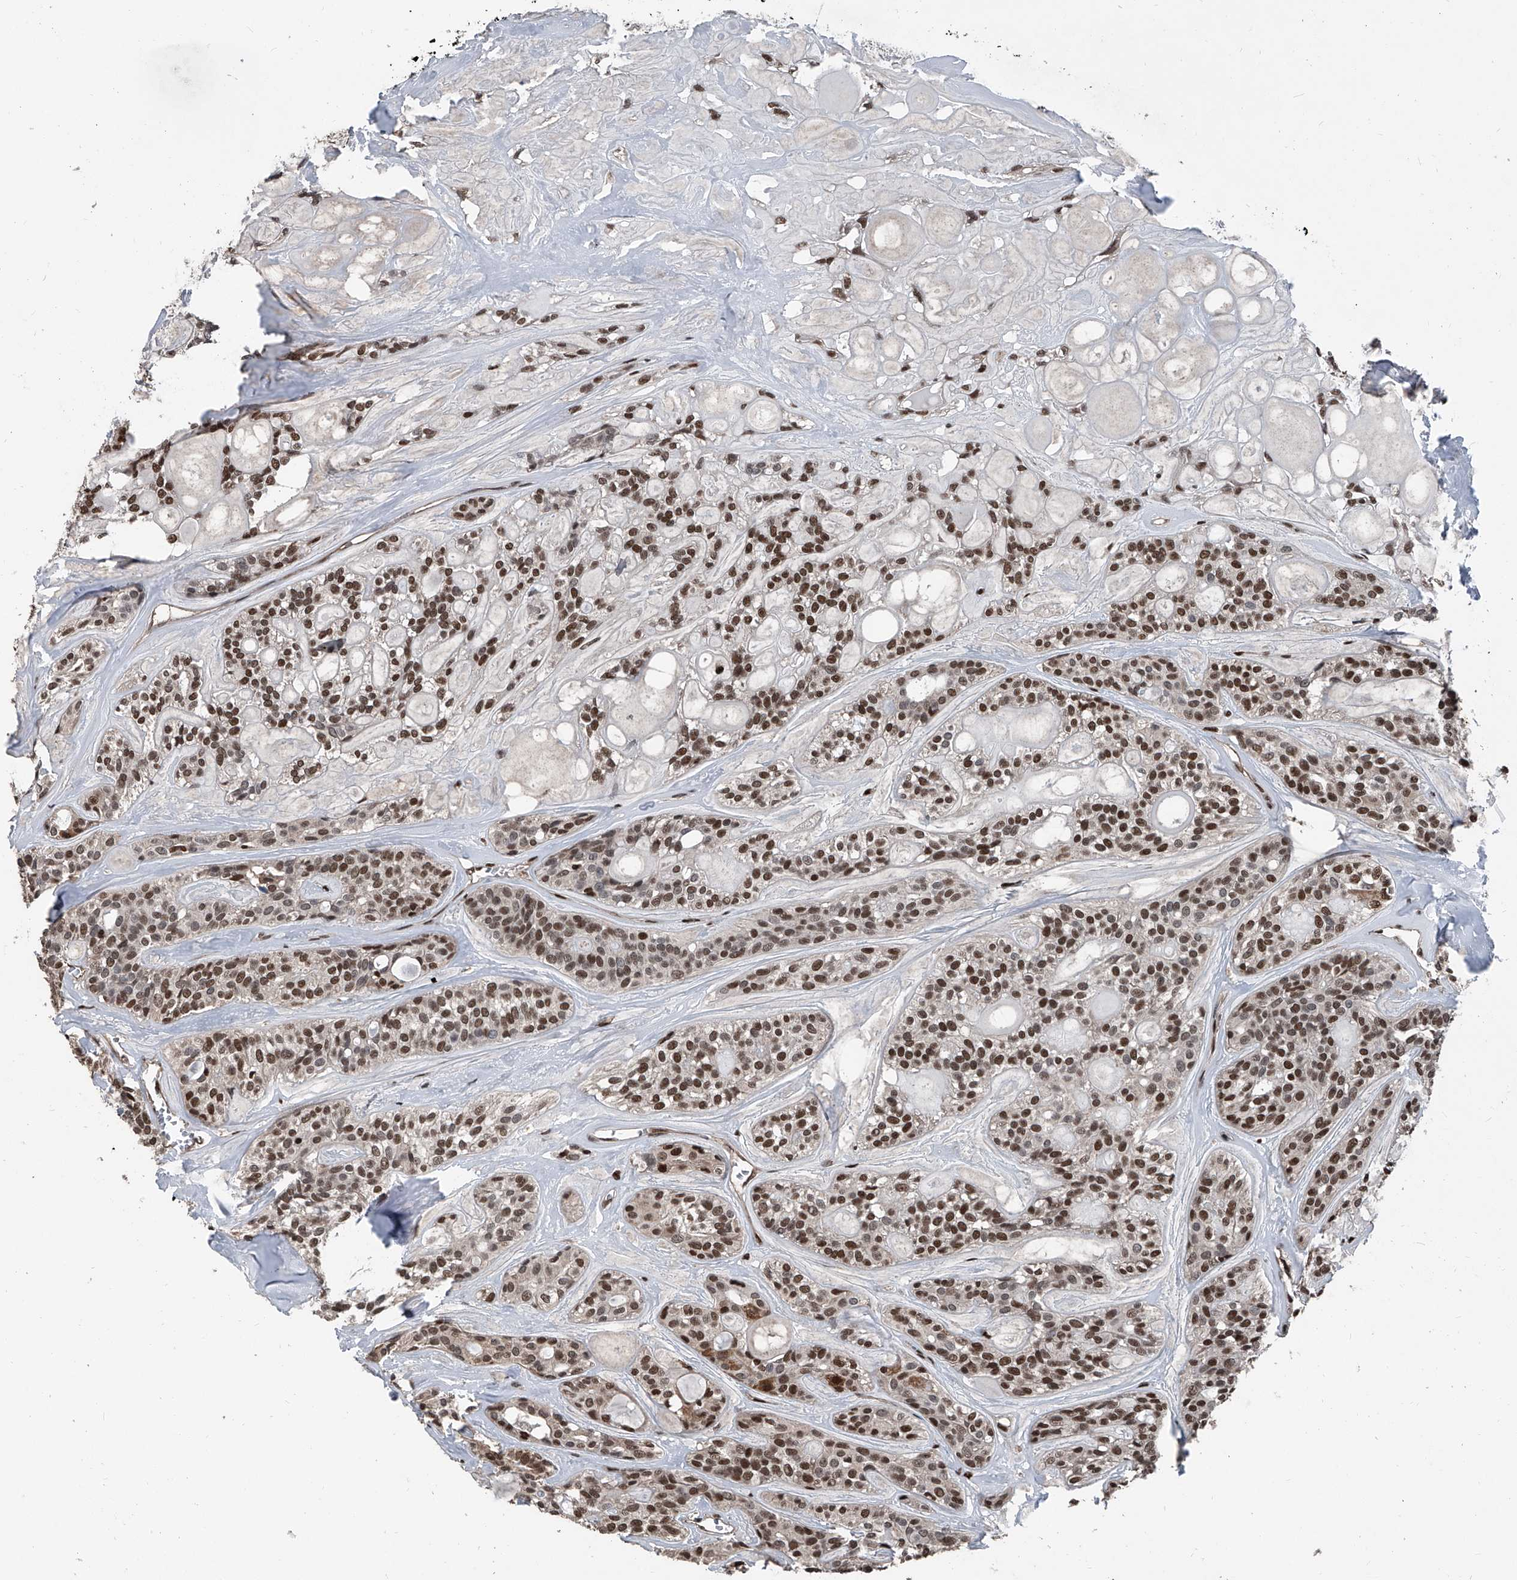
{"staining": {"intensity": "moderate", "quantity": ">75%", "location": "nuclear"}, "tissue": "head and neck cancer", "cell_type": "Tumor cells", "image_type": "cancer", "snomed": [{"axis": "morphology", "description": "Adenocarcinoma, NOS"}, {"axis": "topography", "description": "Head-Neck"}], "caption": "Immunohistochemical staining of human adenocarcinoma (head and neck) reveals medium levels of moderate nuclear staining in approximately >75% of tumor cells. Using DAB (3,3'-diaminobenzidine) (brown) and hematoxylin (blue) stains, captured at high magnification using brightfield microscopy.", "gene": "FKBP5", "patient": {"sex": "male", "age": 66}}